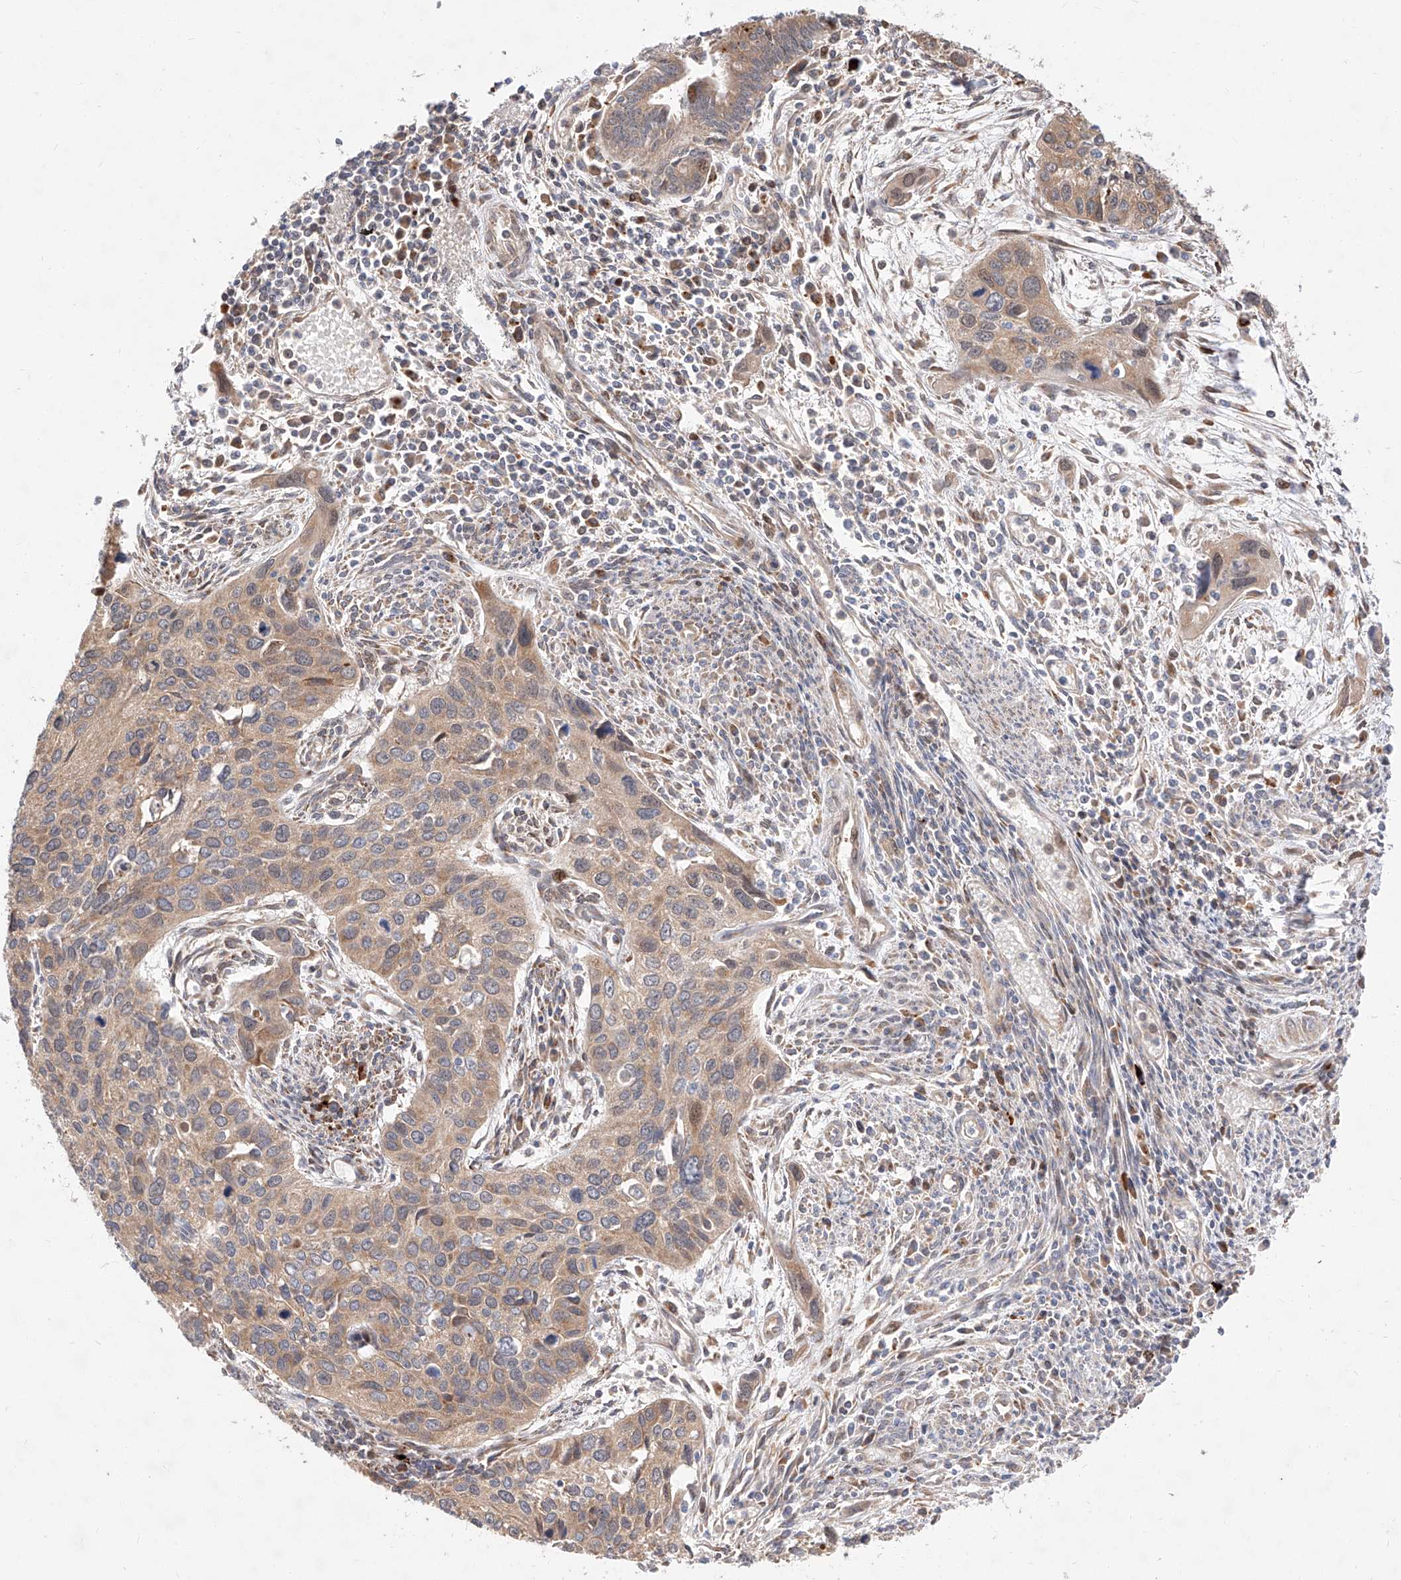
{"staining": {"intensity": "weak", "quantity": ">75%", "location": "cytoplasmic/membranous"}, "tissue": "cervical cancer", "cell_type": "Tumor cells", "image_type": "cancer", "snomed": [{"axis": "morphology", "description": "Squamous cell carcinoma, NOS"}, {"axis": "topography", "description": "Cervix"}], "caption": "Approximately >75% of tumor cells in human squamous cell carcinoma (cervical) exhibit weak cytoplasmic/membranous protein positivity as visualized by brown immunohistochemical staining.", "gene": "DIRAS3", "patient": {"sex": "female", "age": 55}}